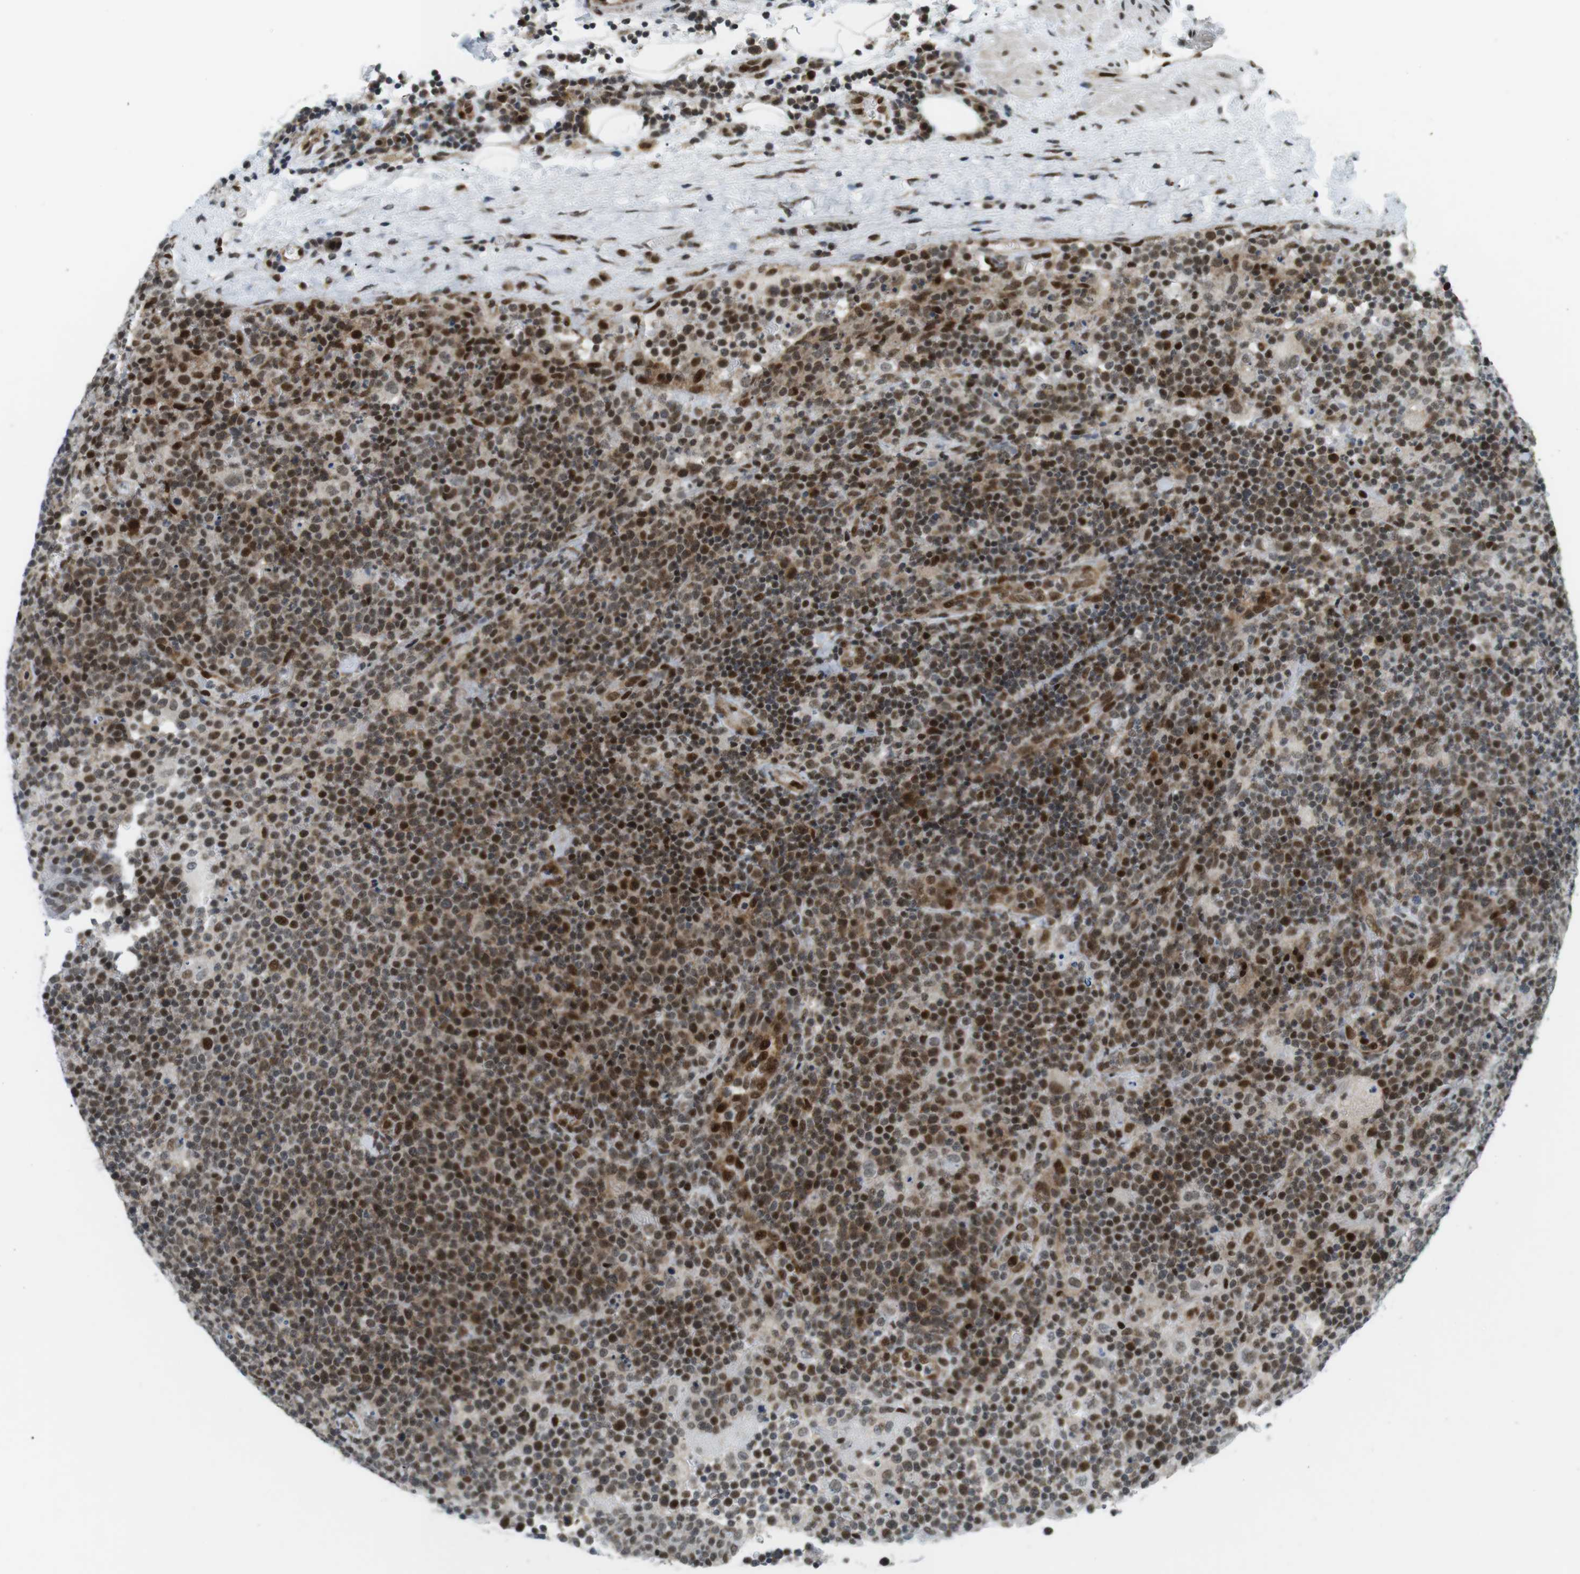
{"staining": {"intensity": "moderate", "quantity": ">75%", "location": "cytoplasmic/membranous,nuclear"}, "tissue": "lymphoma", "cell_type": "Tumor cells", "image_type": "cancer", "snomed": [{"axis": "morphology", "description": "Malignant lymphoma, non-Hodgkin's type, High grade"}, {"axis": "topography", "description": "Lymph node"}], "caption": "An image showing moderate cytoplasmic/membranous and nuclear staining in about >75% of tumor cells in malignant lymphoma, non-Hodgkin's type (high-grade), as visualized by brown immunohistochemical staining.", "gene": "CDC27", "patient": {"sex": "male", "age": 61}}